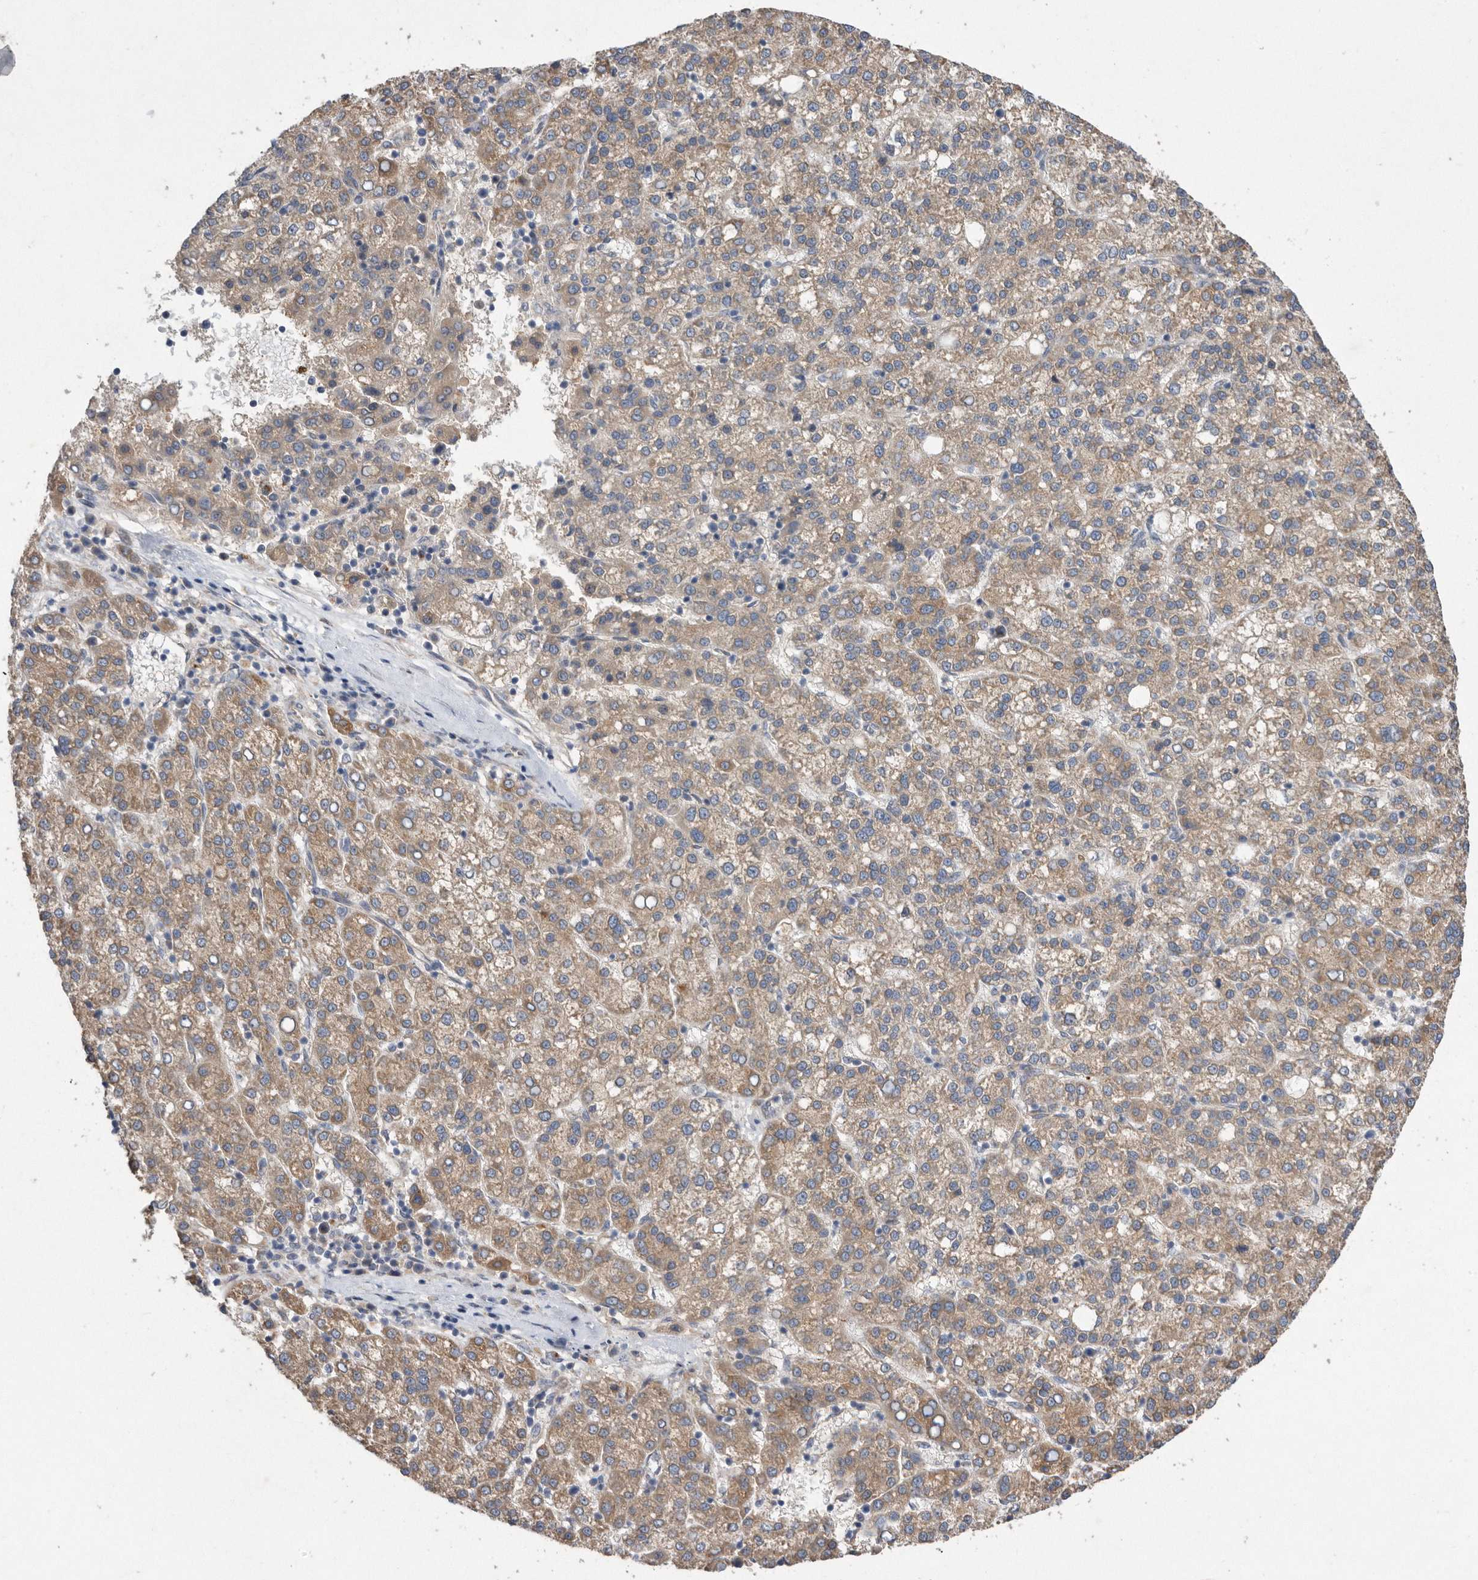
{"staining": {"intensity": "moderate", "quantity": ">75%", "location": "cytoplasmic/membranous"}, "tissue": "liver cancer", "cell_type": "Tumor cells", "image_type": "cancer", "snomed": [{"axis": "morphology", "description": "Carcinoma, Hepatocellular, NOS"}, {"axis": "topography", "description": "Liver"}], "caption": "Liver cancer stained for a protein (brown) demonstrates moderate cytoplasmic/membranous positive expression in approximately >75% of tumor cells.", "gene": "PON2", "patient": {"sex": "female", "age": 58}}